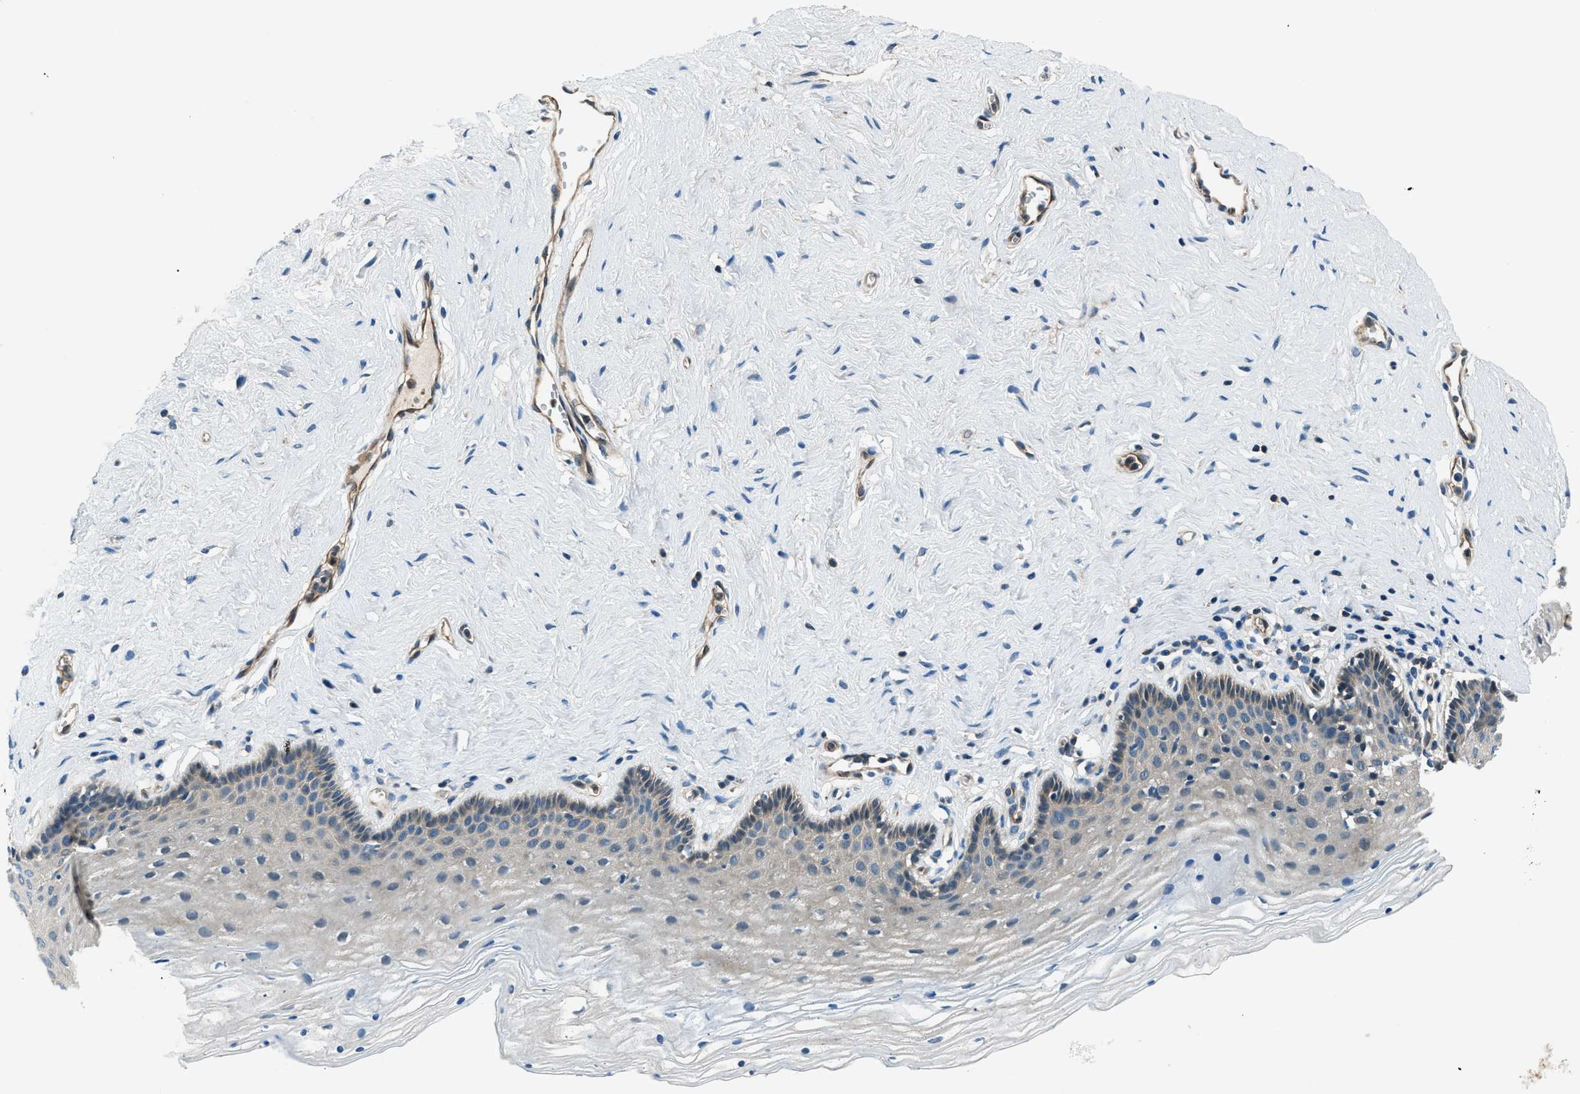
{"staining": {"intensity": "weak", "quantity": "<25%", "location": "cytoplasmic/membranous"}, "tissue": "vagina", "cell_type": "Squamous epithelial cells", "image_type": "normal", "snomed": [{"axis": "morphology", "description": "Normal tissue, NOS"}, {"axis": "topography", "description": "Vagina"}], "caption": "Immunohistochemistry (IHC) of normal human vagina displays no positivity in squamous epithelial cells. Nuclei are stained in blue.", "gene": "SLC19A2", "patient": {"sex": "female", "age": 32}}